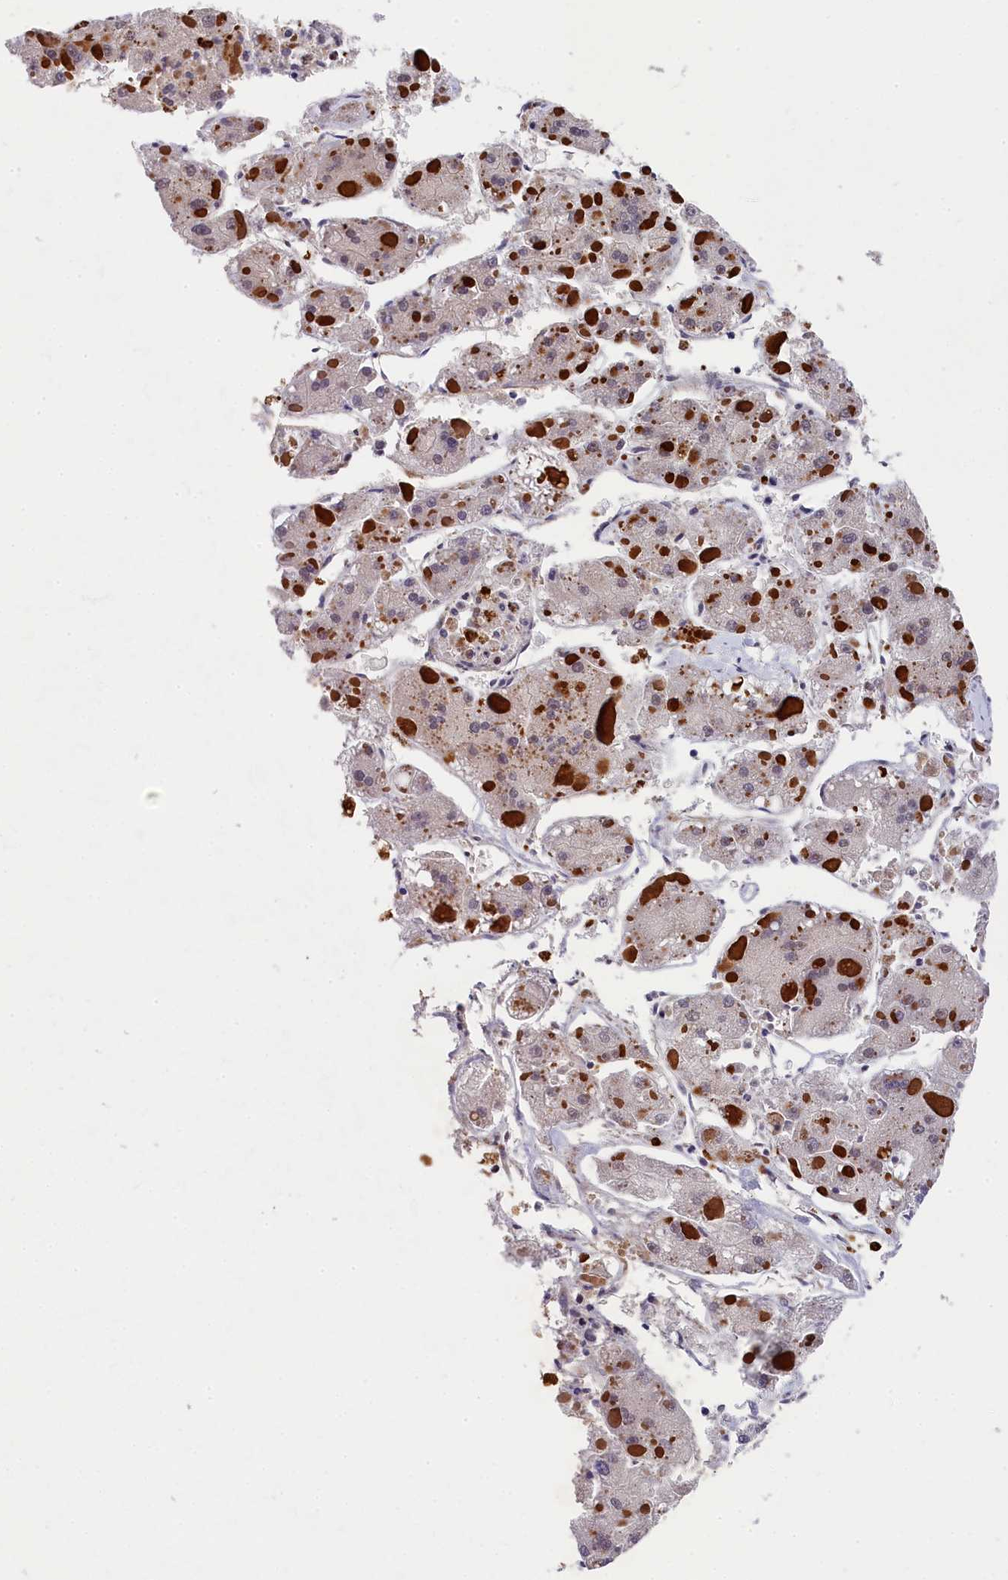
{"staining": {"intensity": "strong", "quantity": "25%-75%", "location": "cytoplasmic/membranous"}, "tissue": "liver cancer", "cell_type": "Tumor cells", "image_type": "cancer", "snomed": [{"axis": "morphology", "description": "Carcinoma, Hepatocellular, NOS"}, {"axis": "topography", "description": "Liver"}], "caption": "IHC of human liver cancer shows high levels of strong cytoplasmic/membranous positivity in approximately 25%-75% of tumor cells.", "gene": "ADIG", "patient": {"sex": "female", "age": 73}}